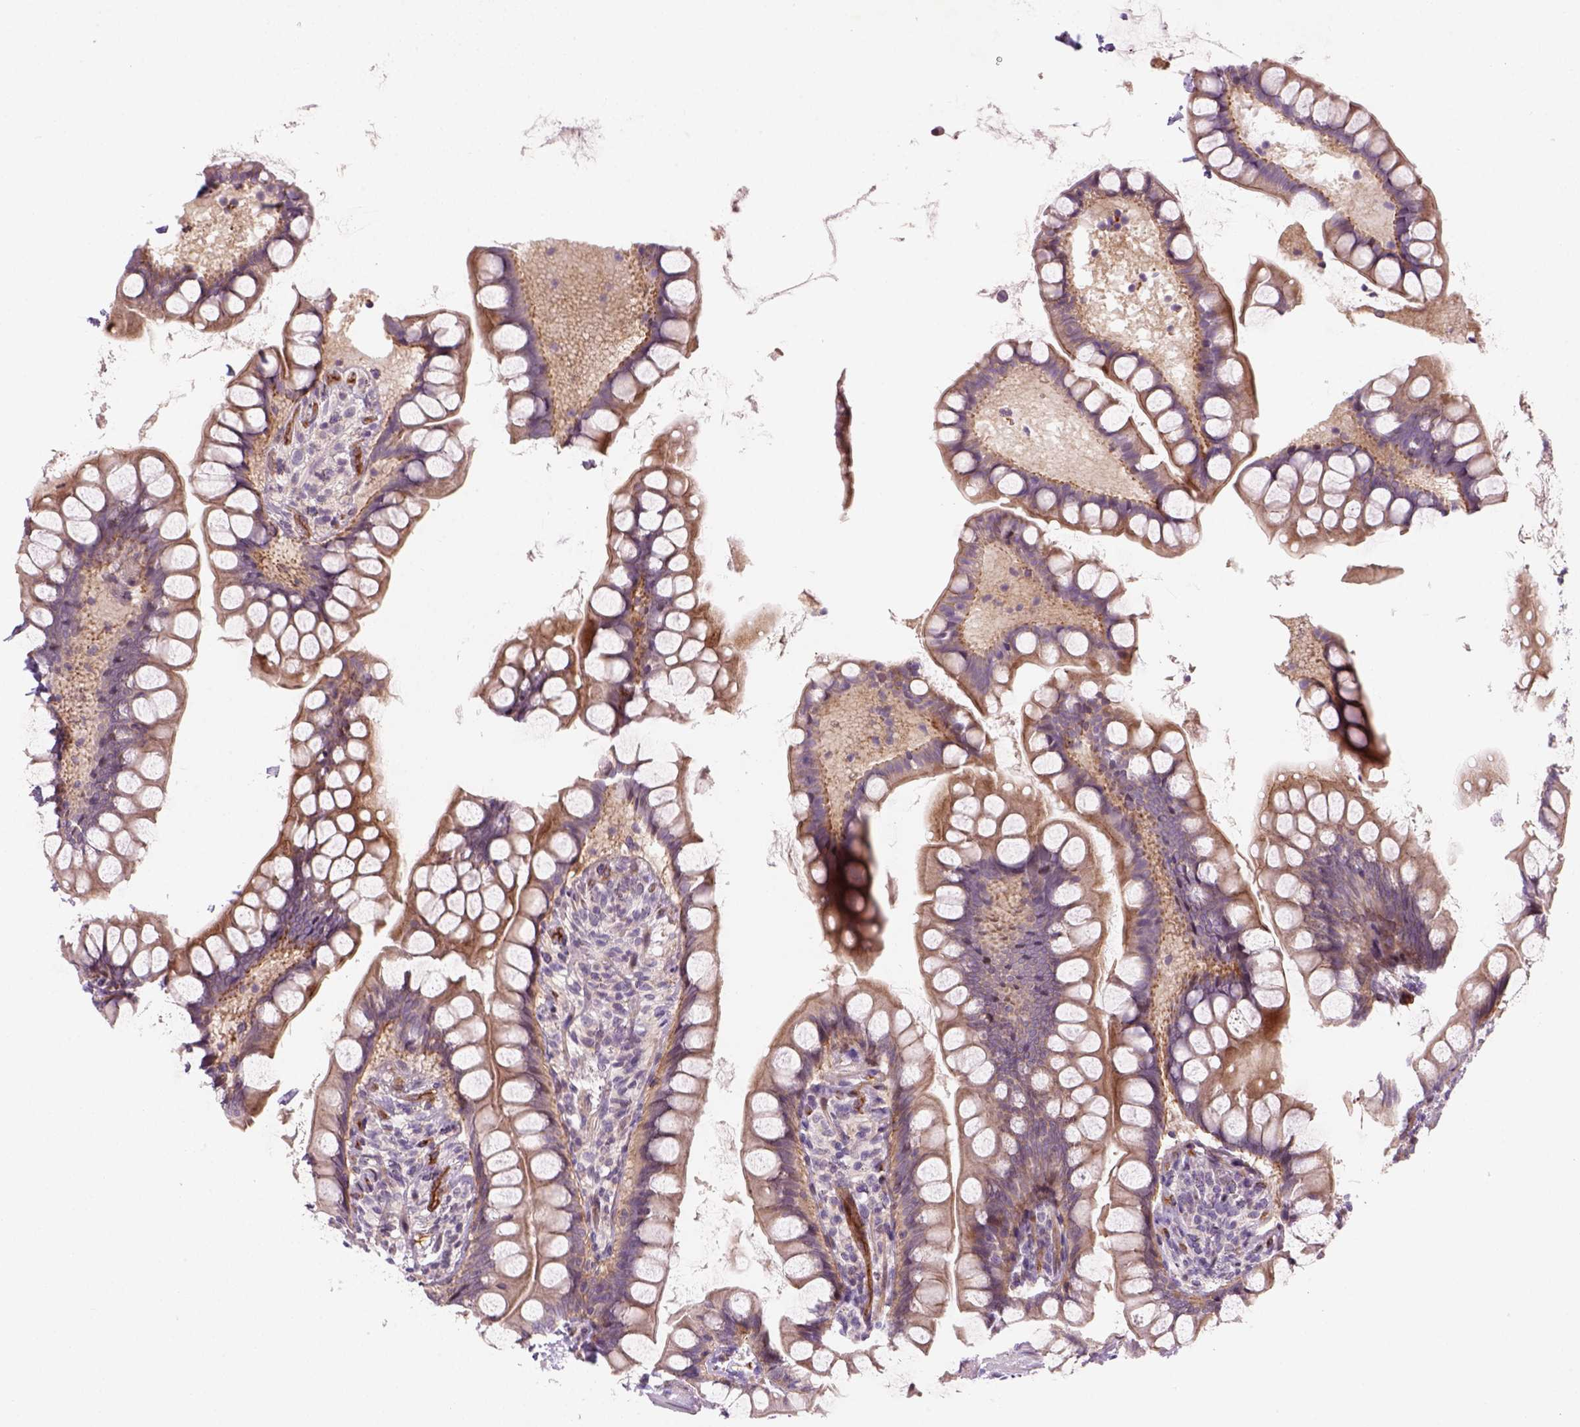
{"staining": {"intensity": "moderate", "quantity": ">75%", "location": "cytoplasmic/membranous"}, "tissue": "small intestine", "cell_type": "Glandular cells", "image_type": "normal", "snomed": [{"axis": "morphology", "description": "Normal tissue, NOS"}, {"axis": "topography", "description": "Small intestine"}], "caption": "Protein staining of normal small intestine displays moderate cytoplasmic/membranous expression in about >75% of glandular cells. (Brightfield microscopy of DAB IHC at high magnification).", "gene": "VSTM5", "patient": {"sex": "male", "age": 70}}